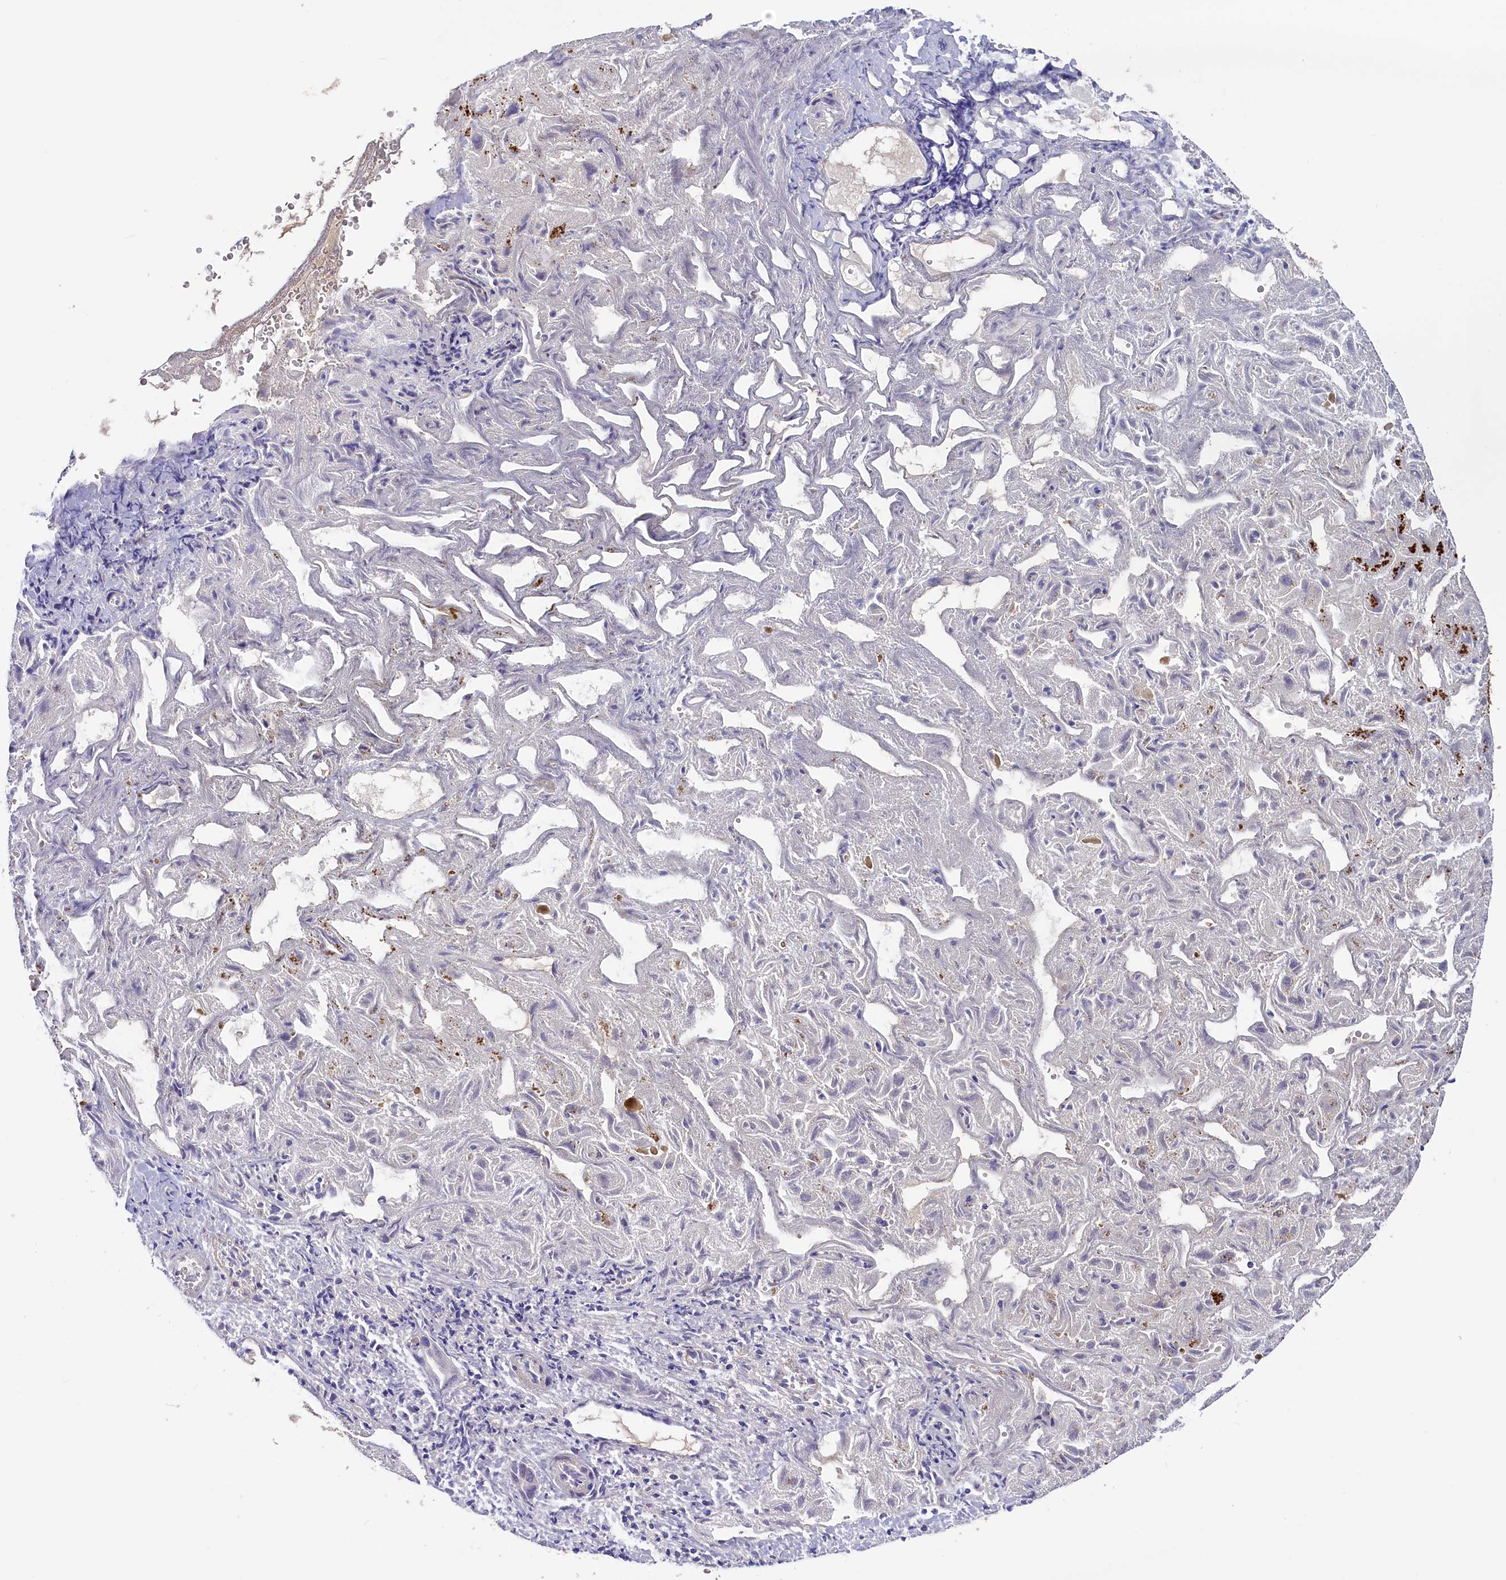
{"staining": {"intensity": "negative", "quantity": "none", "location": "none"}, "tissue": "liver cancer", "cell_type": "Tumor cells", "image_type": "cancer", "snomed": [{"axis": "morphology", "description": "Cholangiocarcinoma"}, {"axis": "topography", "description": "Liver"}], "caption": "An immunohistochemistry (IHC) image of liver cholangiocarcinoma is shown. There is no staining in tumor cells of liver cholangiocarcinoma.", "gene": "DUS3L", "patient": {"sex": "female", "age": 52}}